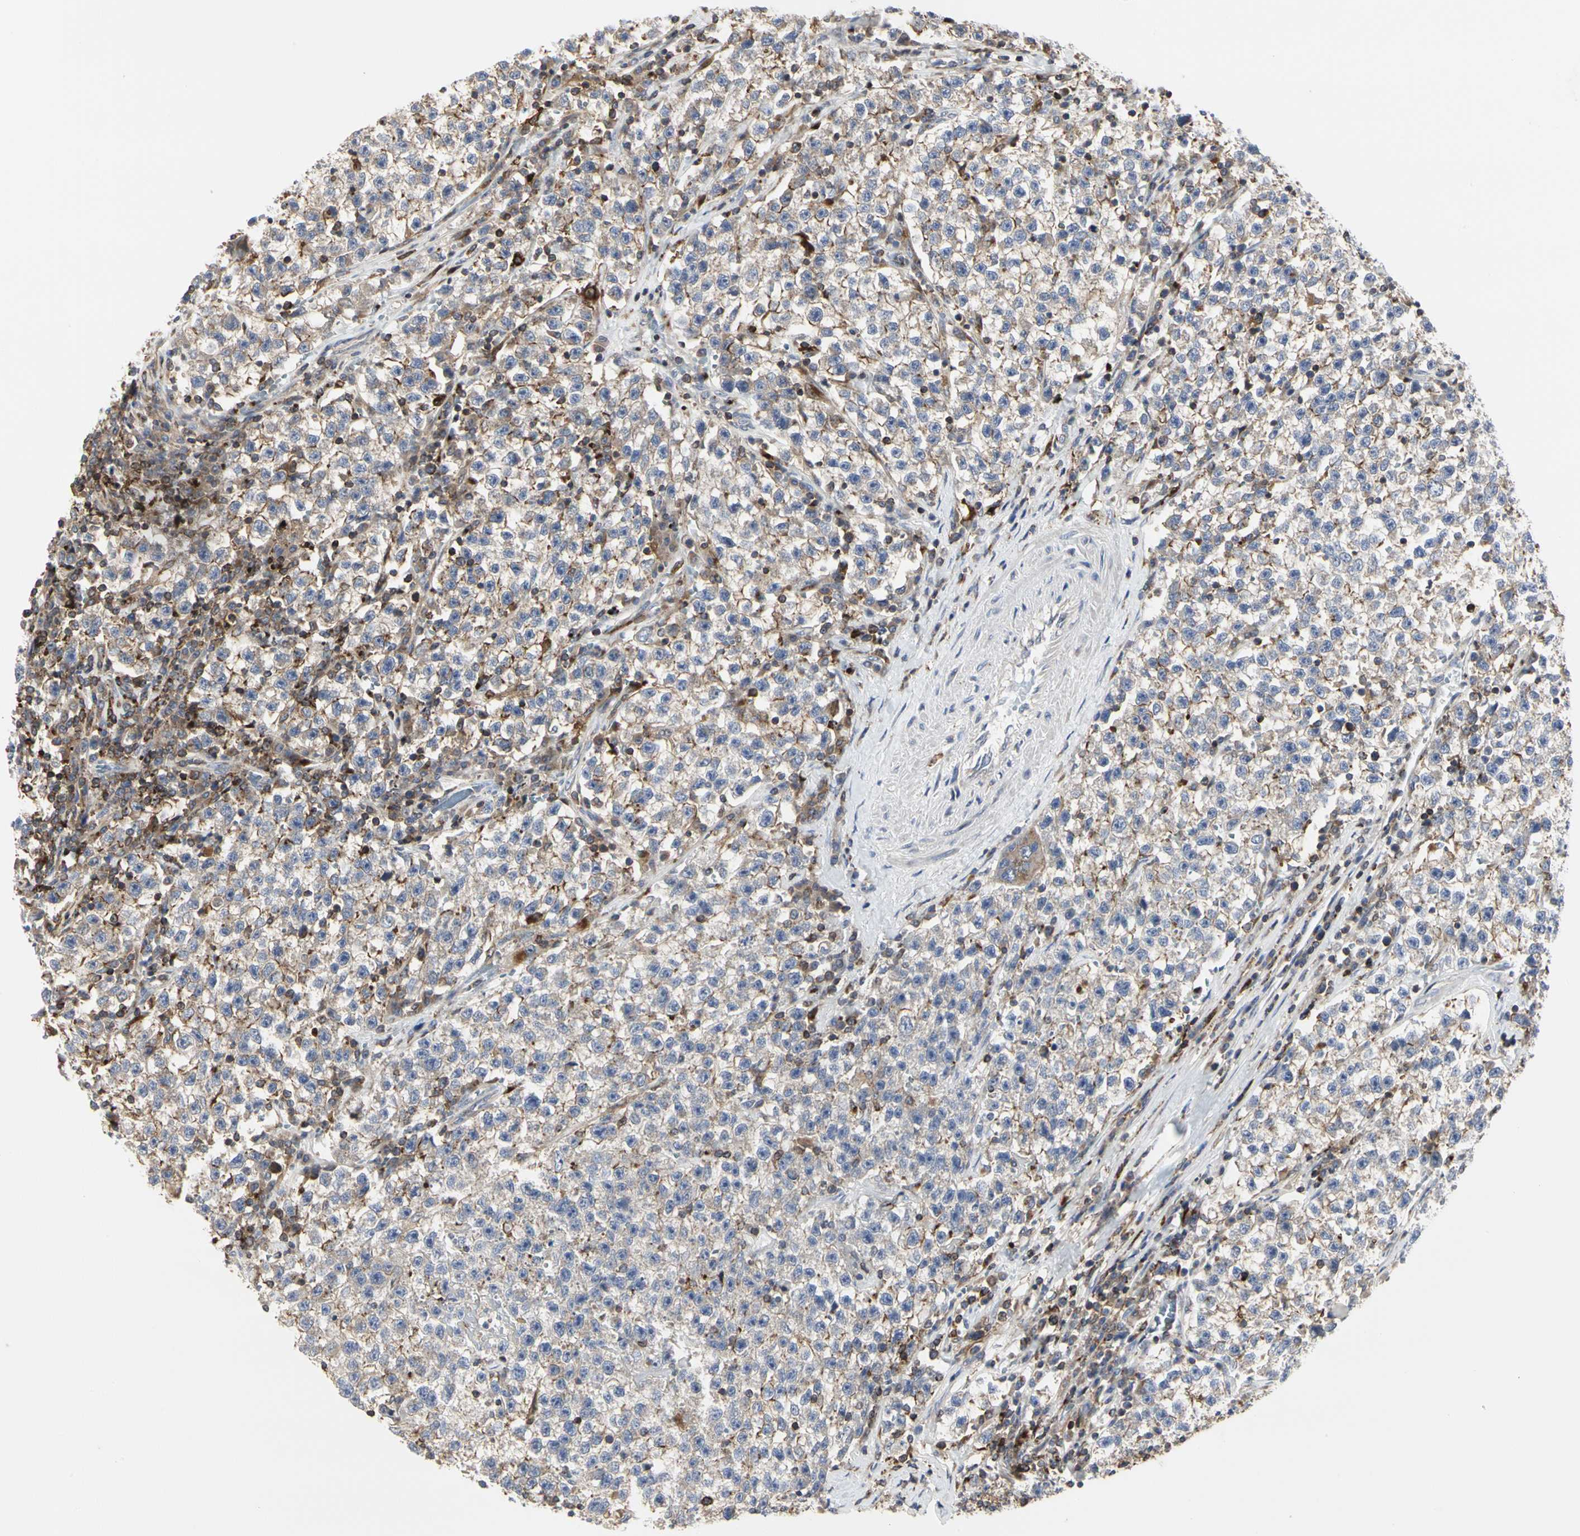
{"staining": {"intensity": "negative", "quantity": "none", "location": "none"}, "tissue": "testis cancer", "cell_type": "Tumor cells", "image_type": "cancer", "snomed": [{"axis": "morphology", "description": "Seminoma, NOS"}, {"axis": "topography", "description": "Testis"}], "caption": "Tumor cells show no significant expression in seminoma (testis).", "gene": "NAPG", "patient": {"sex": "male", "age": 22}}